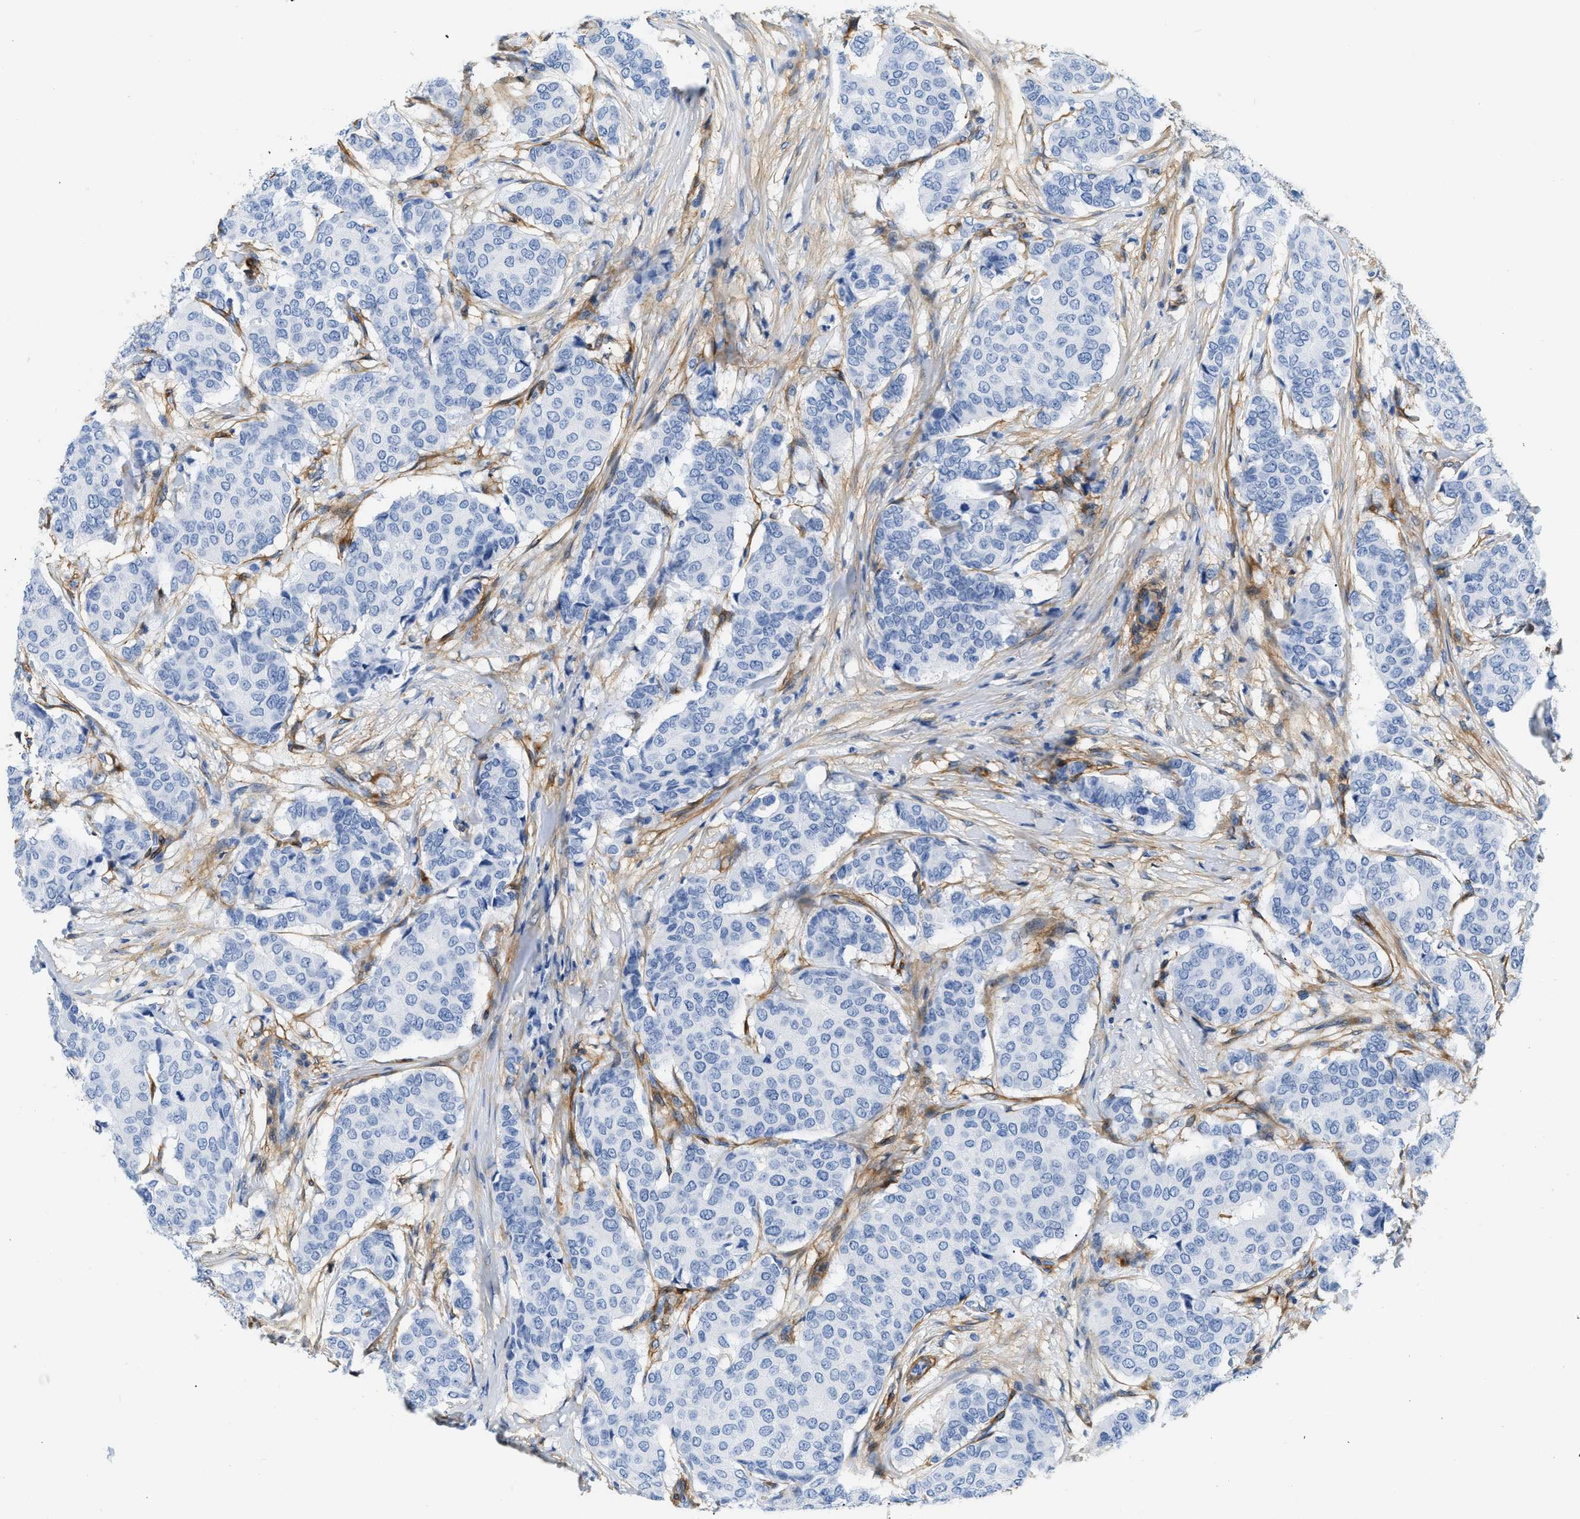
{"staining": {"intensity": "negative", "quantity": "none", "location": "none"}, "tissue": "breast cancer", "cell_type": "Tumor cells", "image_type": "cancer", "snomed": [{"axis": "morphology", "description": "Duct carcinoma"}, {"axis": "topography", "description": "Breast"}], "caption": "Tumor cells show no significant expression in breast invasive ductal carcinoma. The staining is performed using DAB (3,3'-diaminobenzidine) brown chromogen with nuclei counter-stained in using hematoxylin.", "gene": "PDGFRB", "patient": {"sex": "female", "age": 75}}